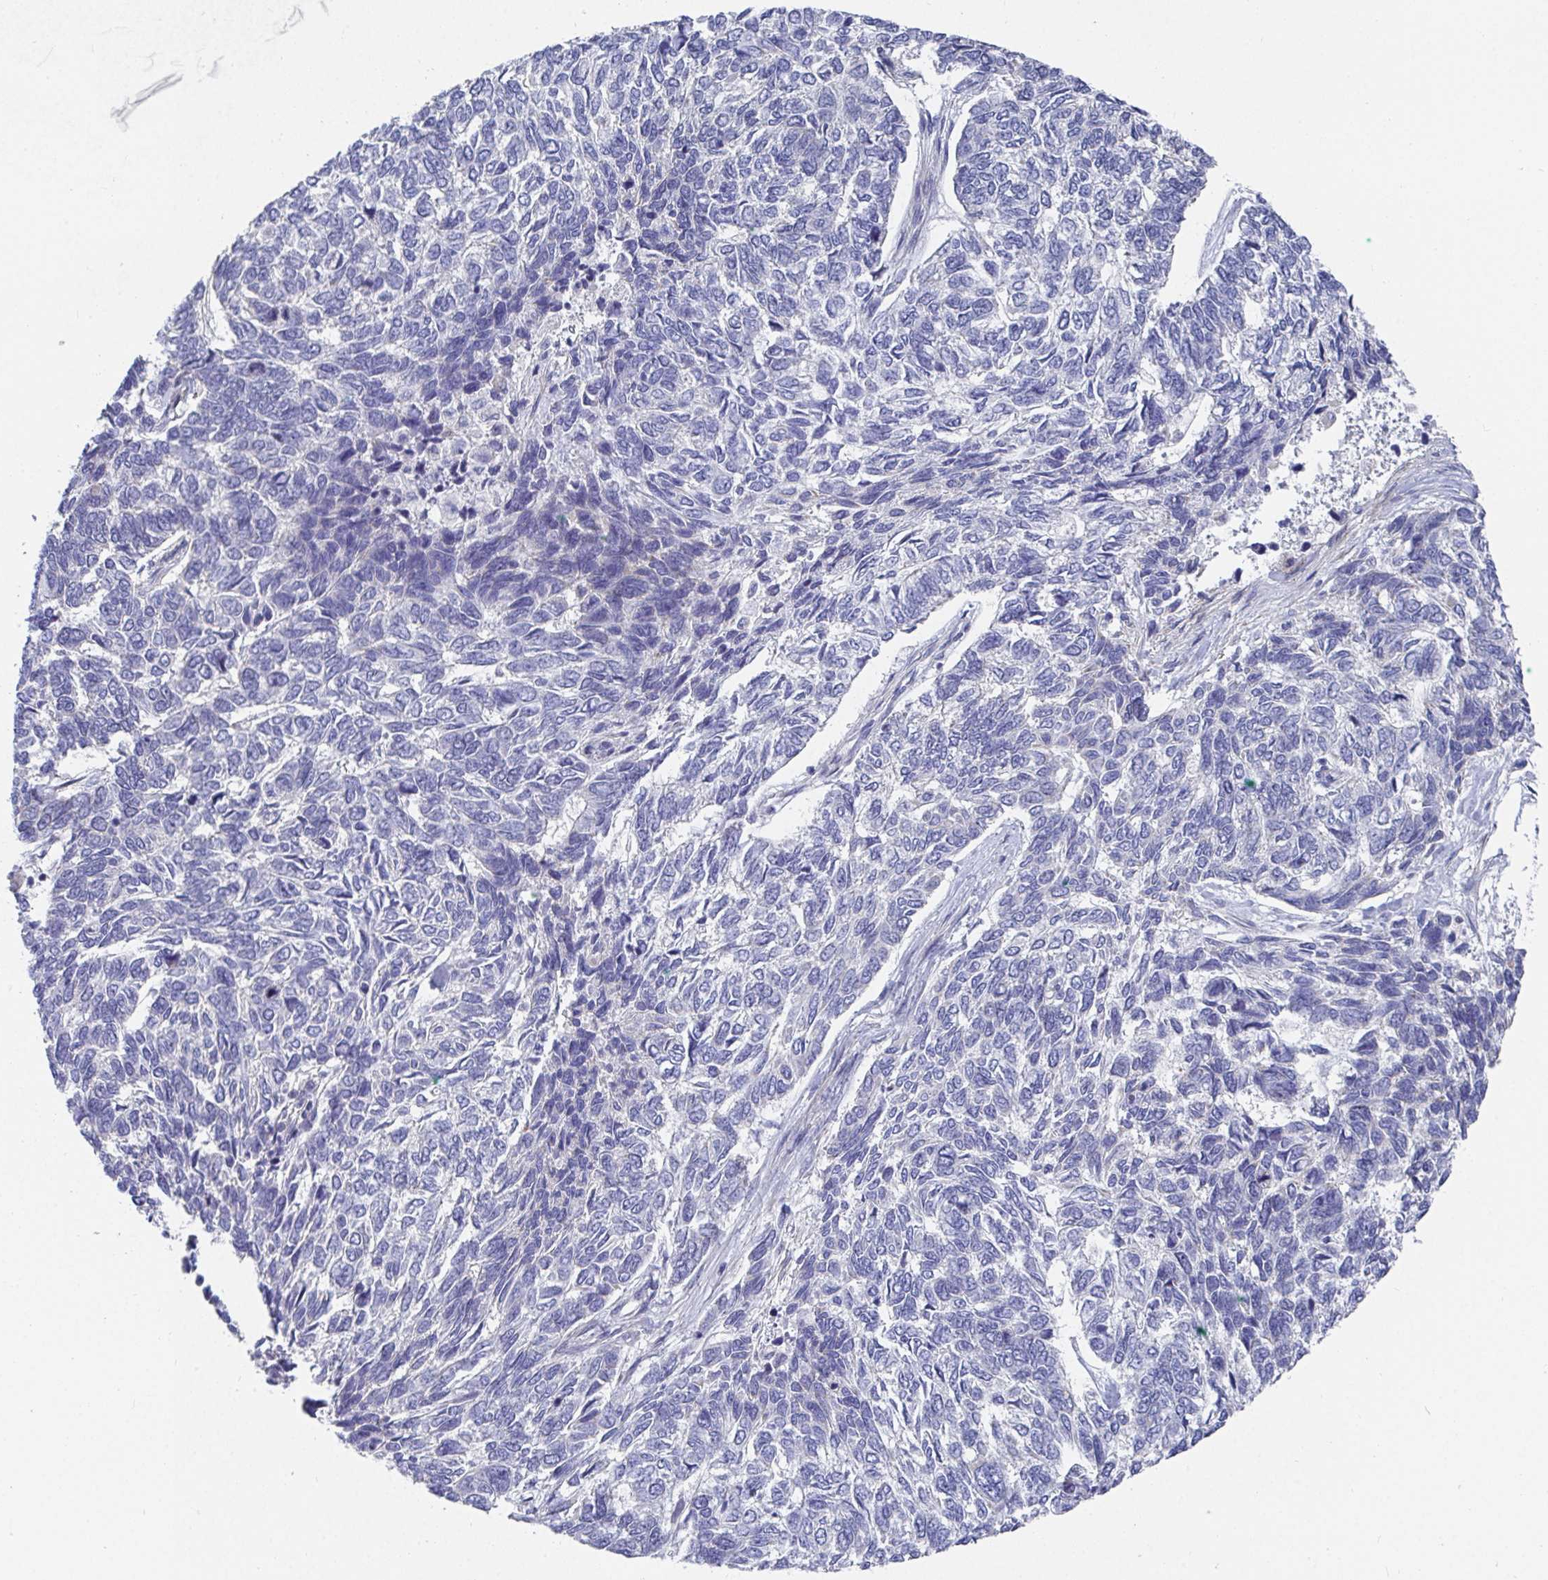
{"staining": {"intensity": "negative", "quantity": "none", "location": "none"}, "tissue": "skin cancer", "cell_type": "Tumor cells", "image_type": "cancer", "snomed": [{"axis": "morphology", "description": "Basal cell carcinoma"}, {"axis": "topography", "description": "Skin"}], "caption": "A micrograph of human basal cell carcinoma (skin) is negative for staining in tumor cells.", "gene": "ATP5F1C", "patient": {"sex": "female", "age": 65}}